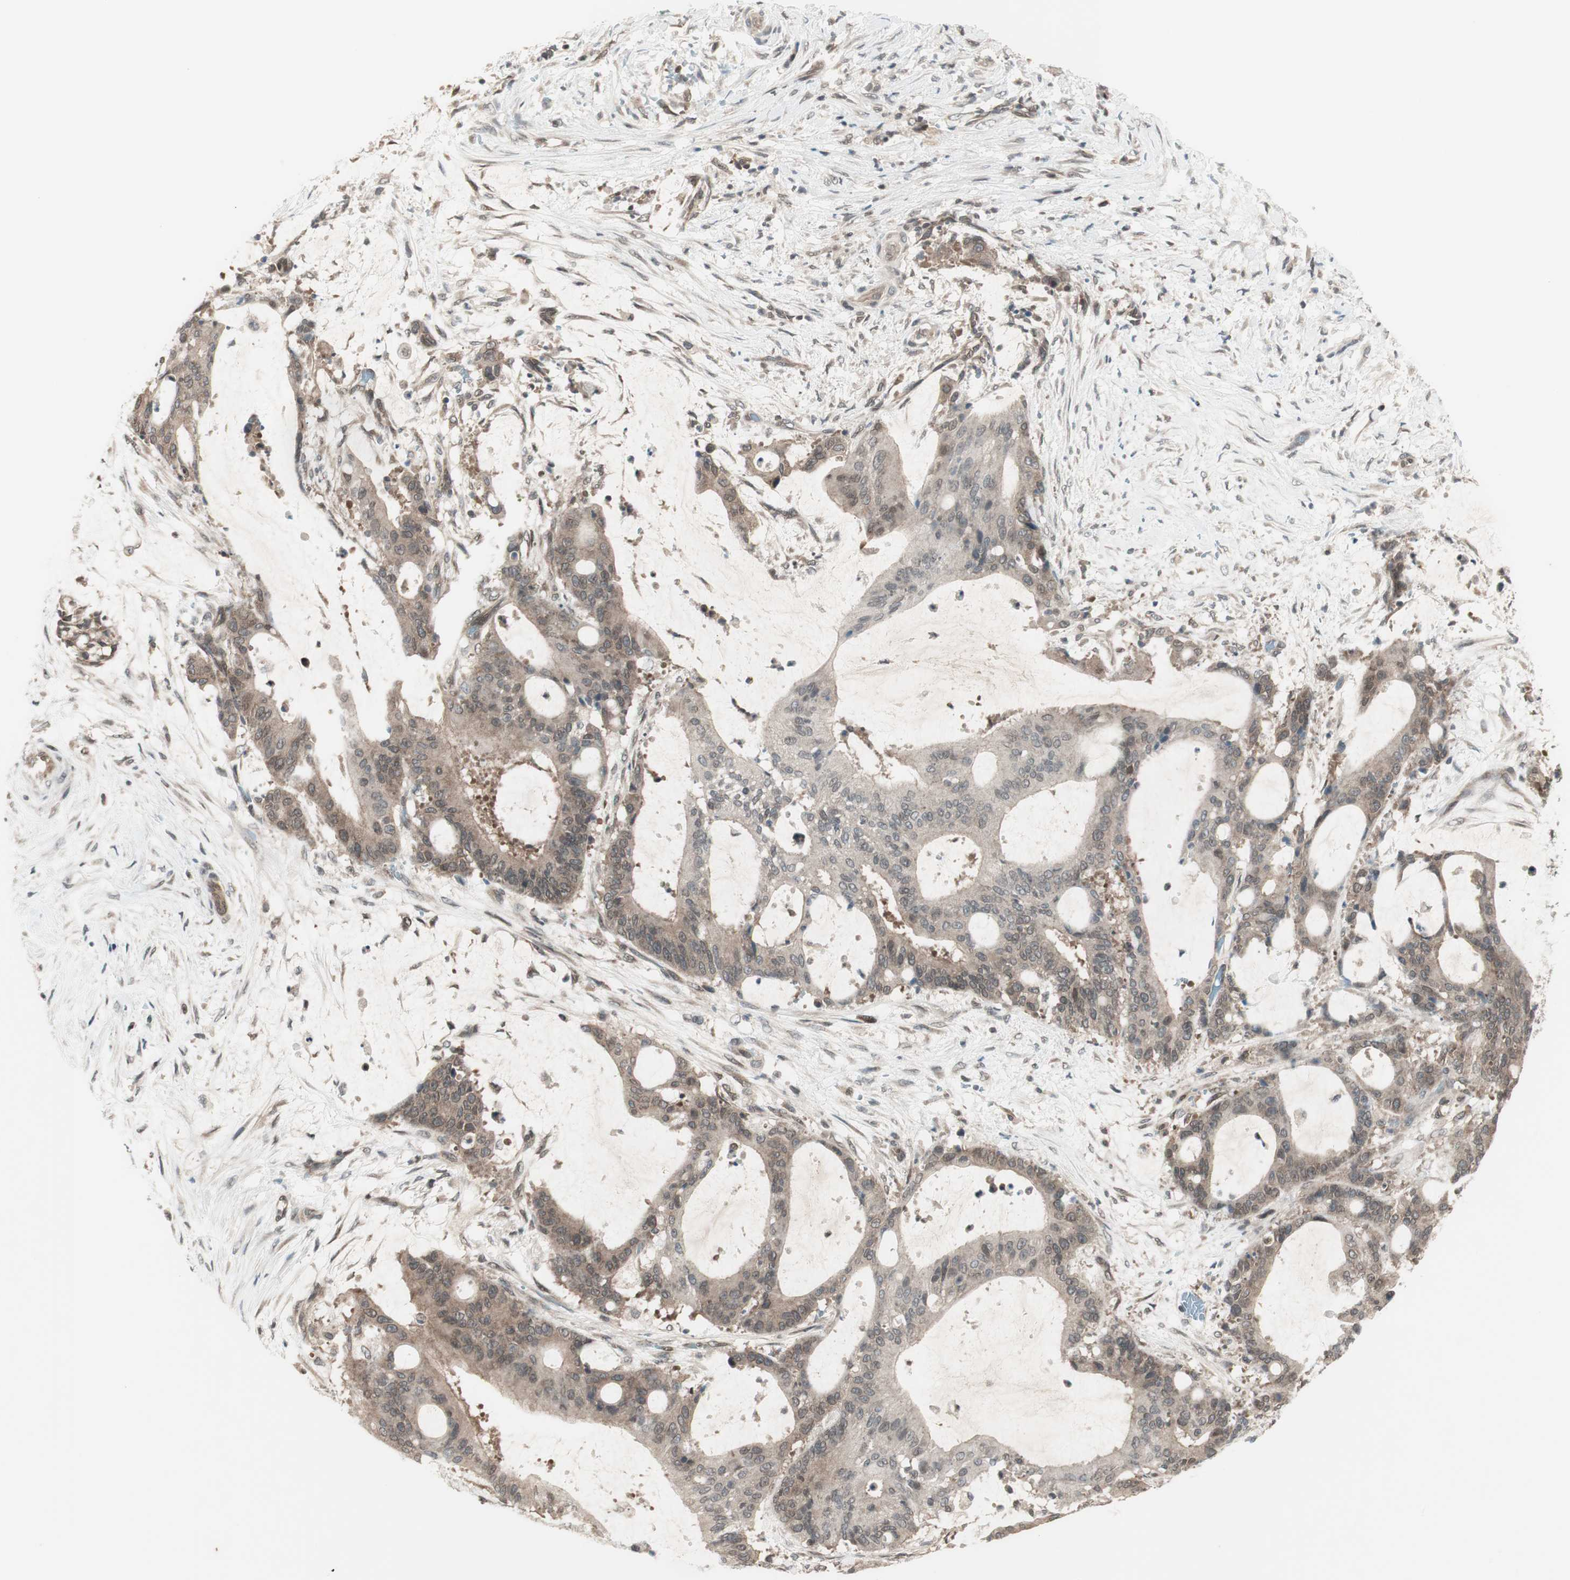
{"staining": {"intensity": "weak", "quantity": "25%-75%", "location": "cytoplasmic/membranous"}, "tissue": "liver cancer", "cell_type": "Tumor cells", "image_type": "cancer", "snomed": [{"axis": "morphology", "description": "Cholangiocarcinoma"}, {"axis": "topography", "description": "Liver"}], "caption": "Liver cholangiocarcinoma stained with immunohistochemistry (IHC) displays weak cytoplasmic/membranous staining in approximately 25%-75% of tumor cells.", "gene": "UBE2I", "patient": {"sex": "female", "age": 73}}